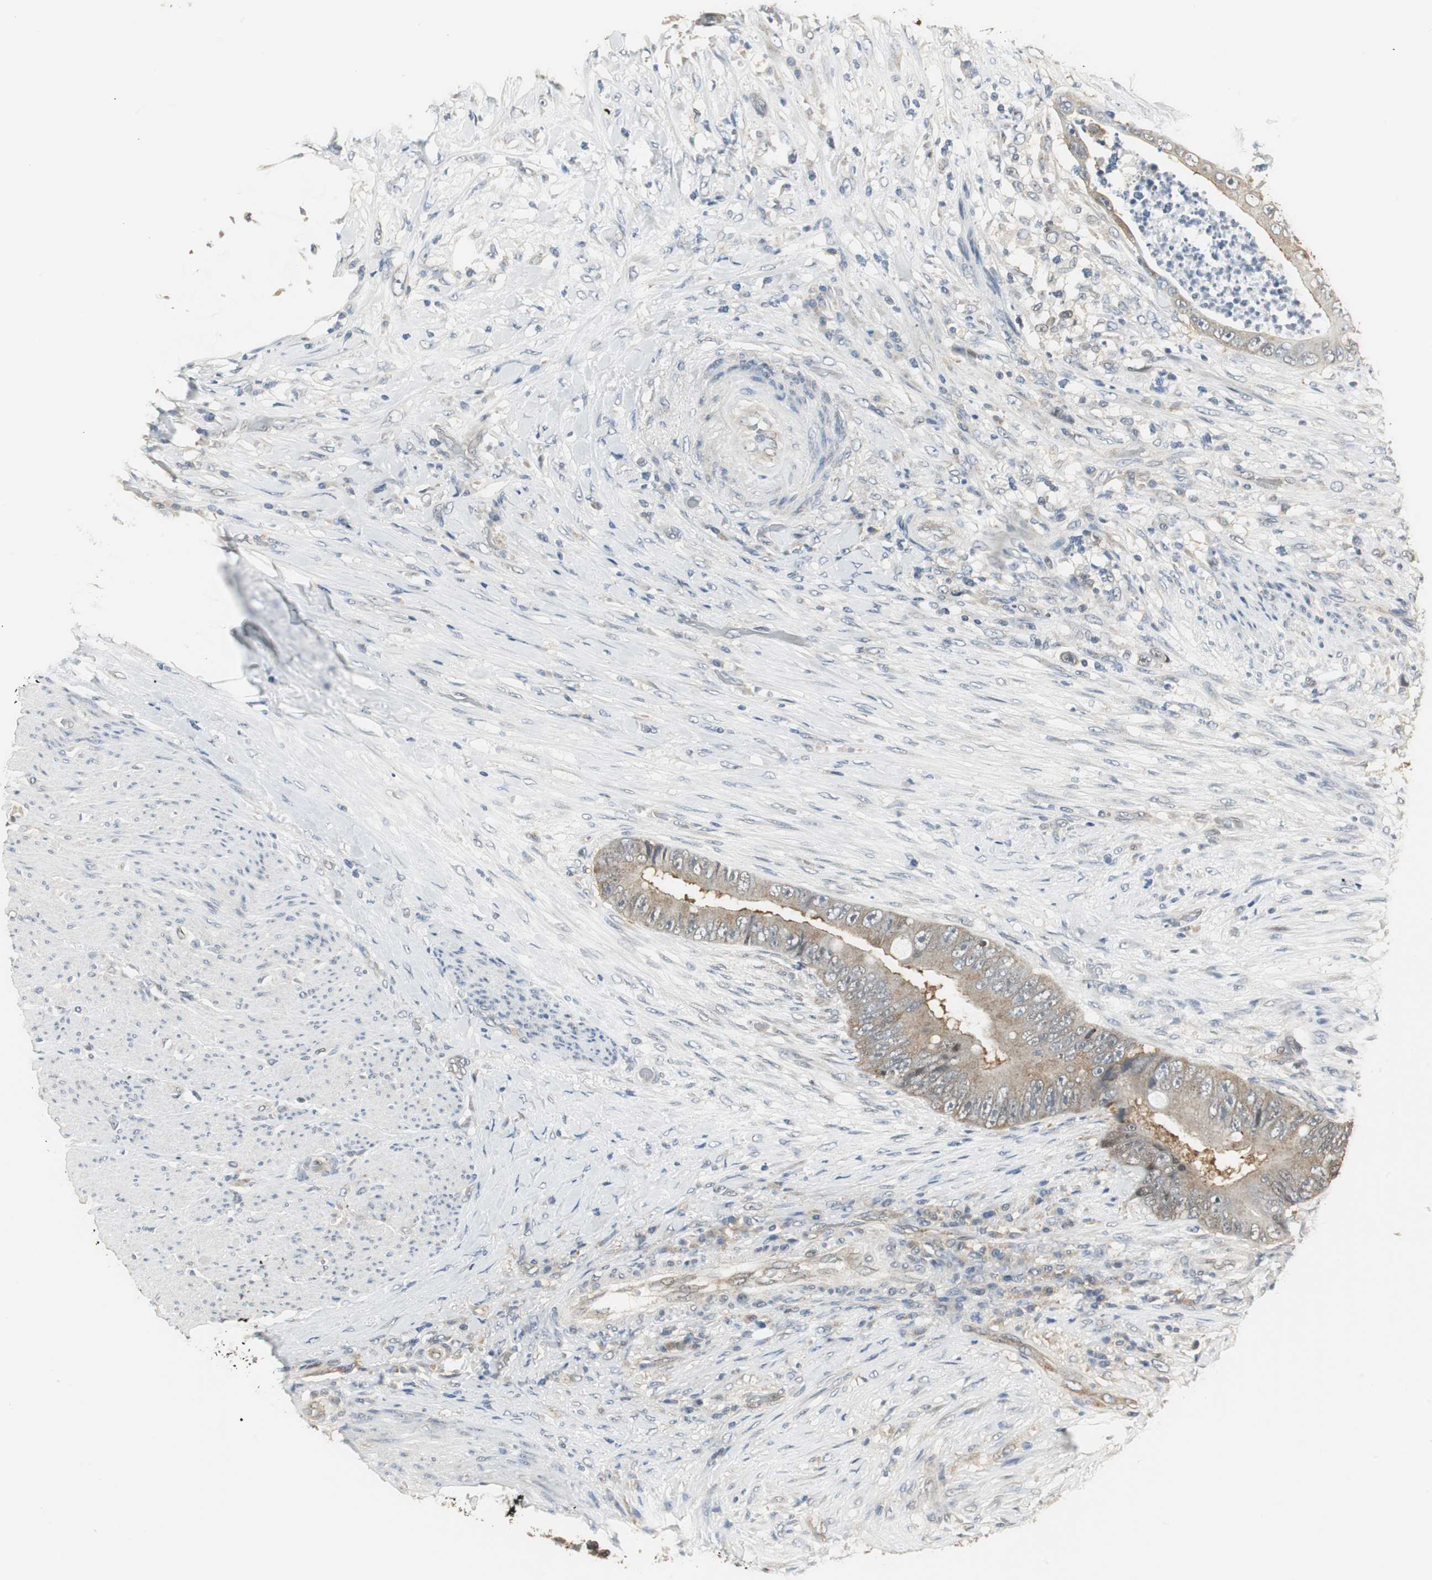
{"staining": {"intensity": "weak", "quantity": ">75%", "location": "cytoplasmic/membranous"}, "tissue": "colorectal cancer", "cell_type": "Tumor cells", "image_type": "cancer", "snomed": [{"axis": "morphology", "description": "Adenocarcinoma, NOS"}, {"axis": "topography", "description": "Rectum"}], "caption": "The photomicrograph displays immunohistochemical staining of adenocarcinoma (colorectal). There is weak cytoplasmic/membranous expression is seen in about >75% of tumor cells. (DAB IHC, brown staining for protein, blue staining for nuclei).", "gene": "CCT5", "patient": {"sex": "female", "age": 77}}